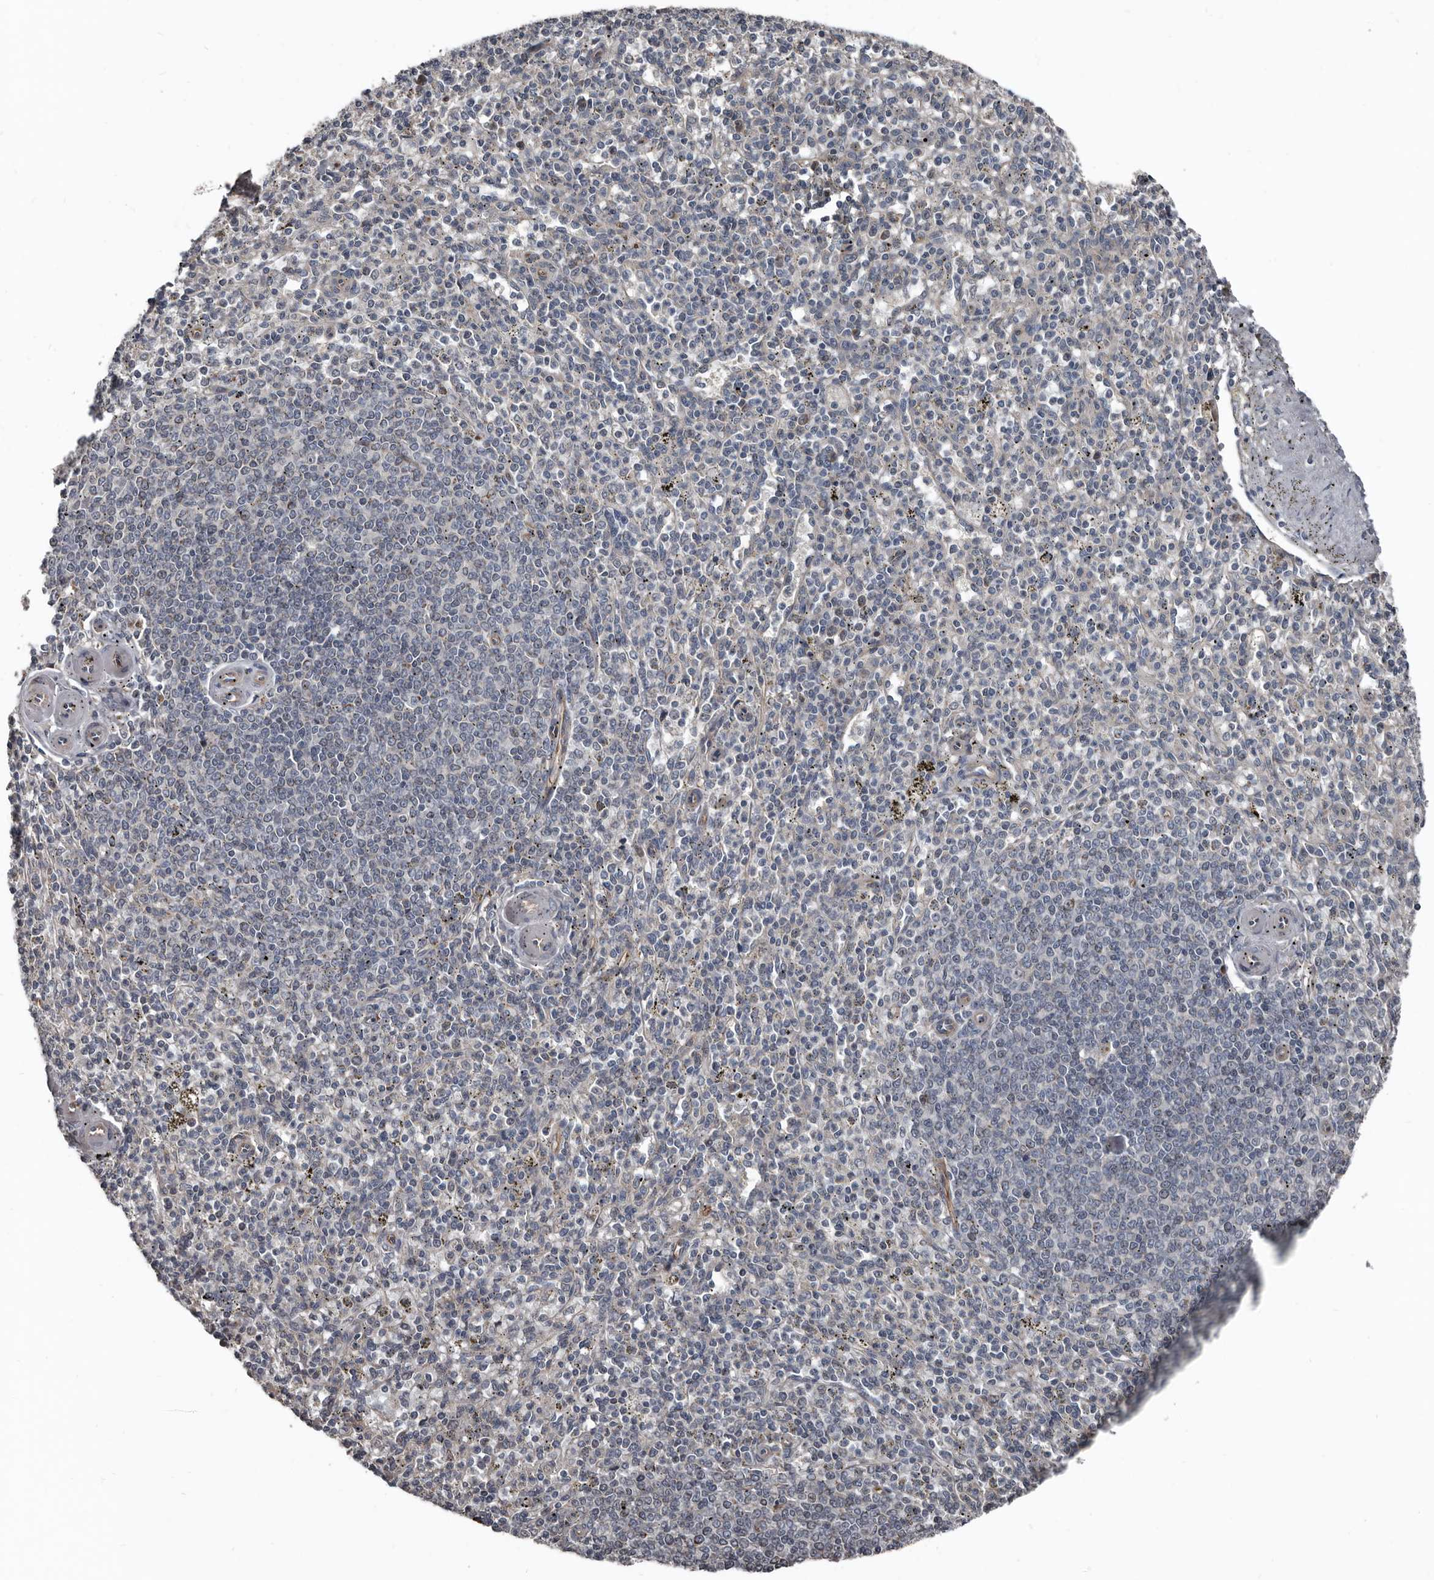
{"staining": {"intensity": "negative", "quantity": "none", "location": "none"}, "tissue": "spleen", "cell_type": "Cells in red pulp", "image_type": "normal", "snomed": [{"axis": "morphology", "description": "Normal tissue, NOS"}, {"axis": "topography", "description": "Spleen"}], "caption": "This photomicrograph is of benign spleen stained with immunohistochemistry to label a protein in brown with the nuclei are counter-stained blue. There is no staining in cells in red pulp.", "gene": "DHPS", "patient": {"sex": "male", "age": 72}}